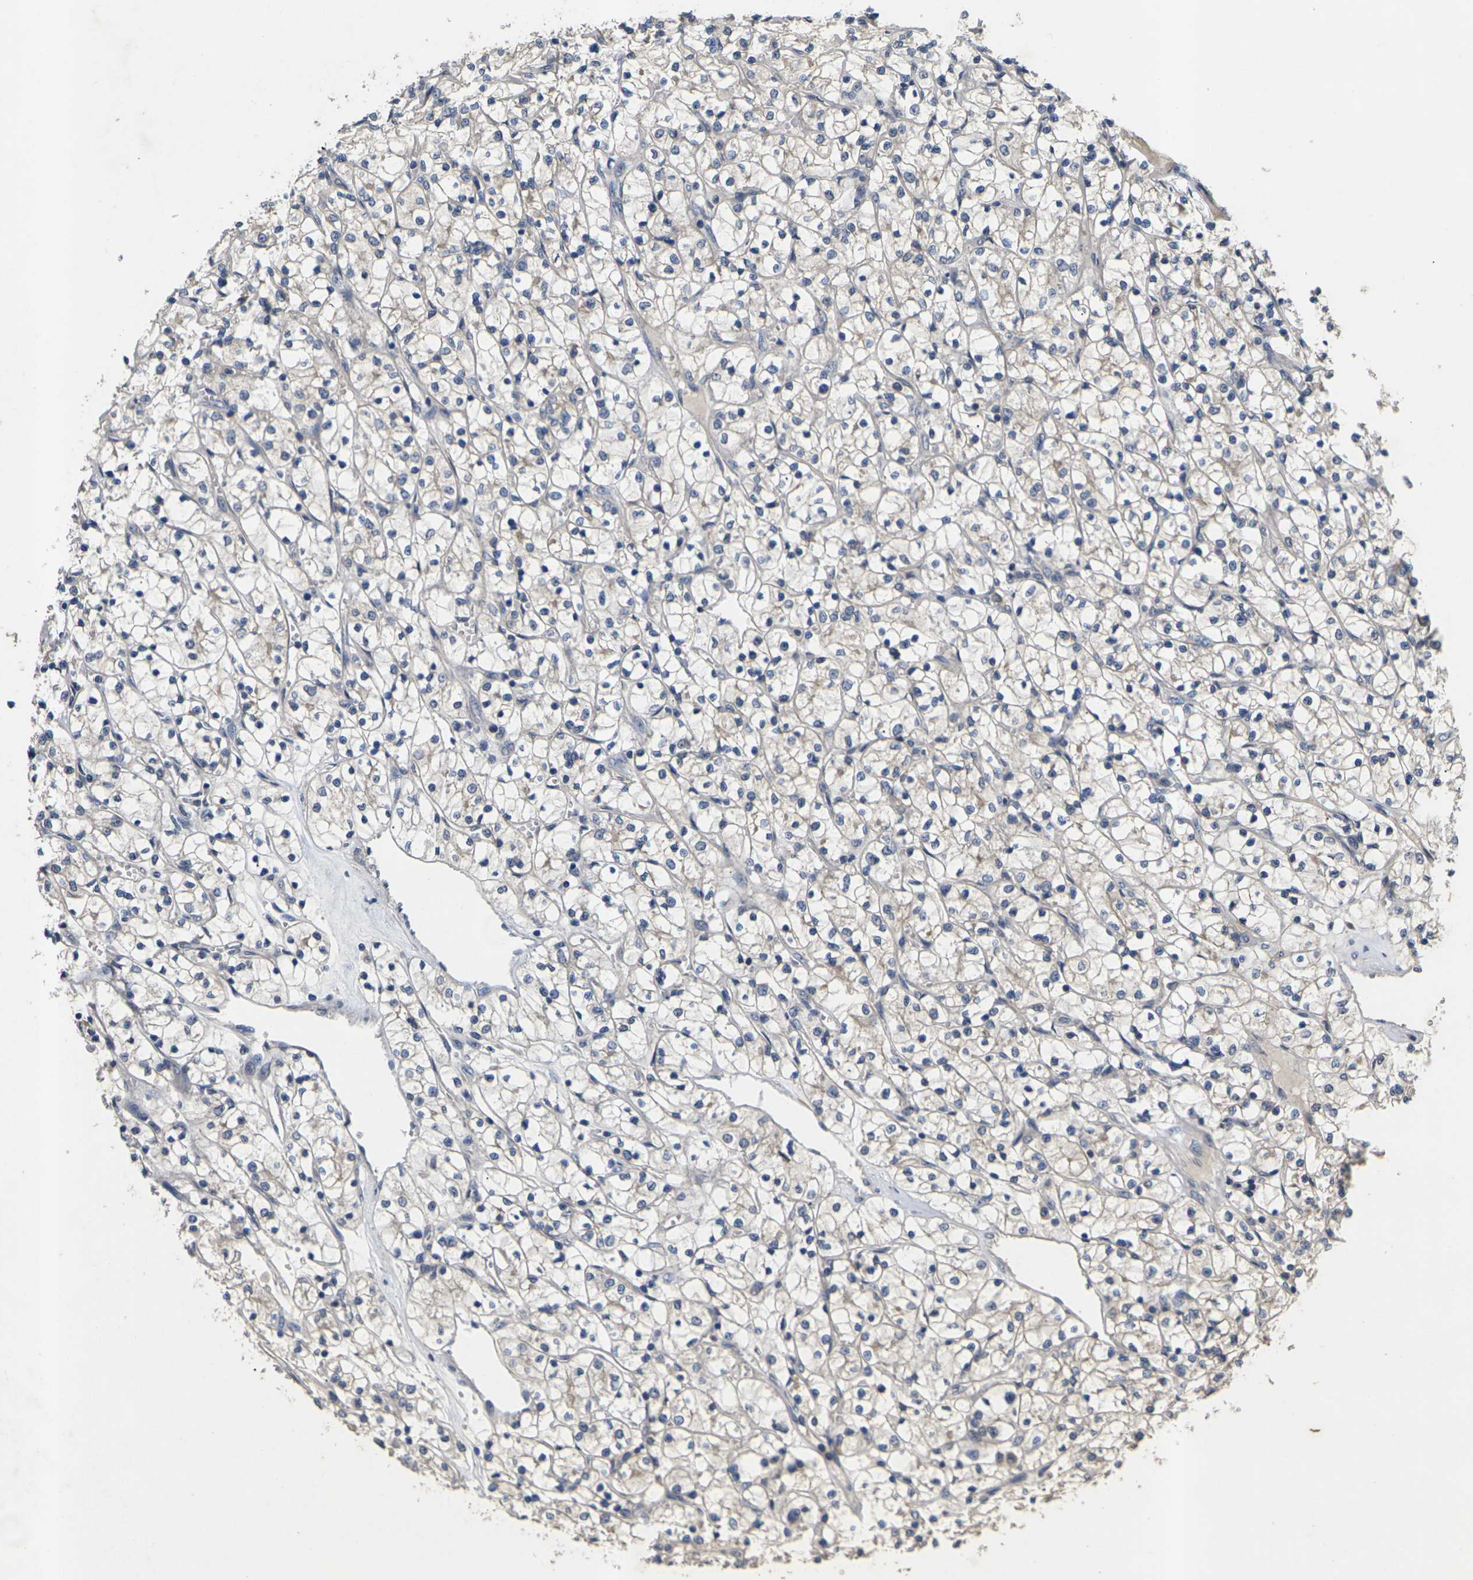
{"staining": {"intensity": "weak", "quantity": "<25%", "location": "cytoplasmic/membranous"}, "tissue": "renal cancer", "cell_type": "Tumor cells", "image_type": "cancer", "snomed": [{"axis": "morphology", "description": "Adenocarcinoma, NOS"}, {"axis": "topography", "description": "Kidney"}], "caption": "Tumor cells are negative for brown protein staining in renal adenocarcinoma.", "gene": "SLC2A2", "patient": {"sex": "female", "age": 69}}